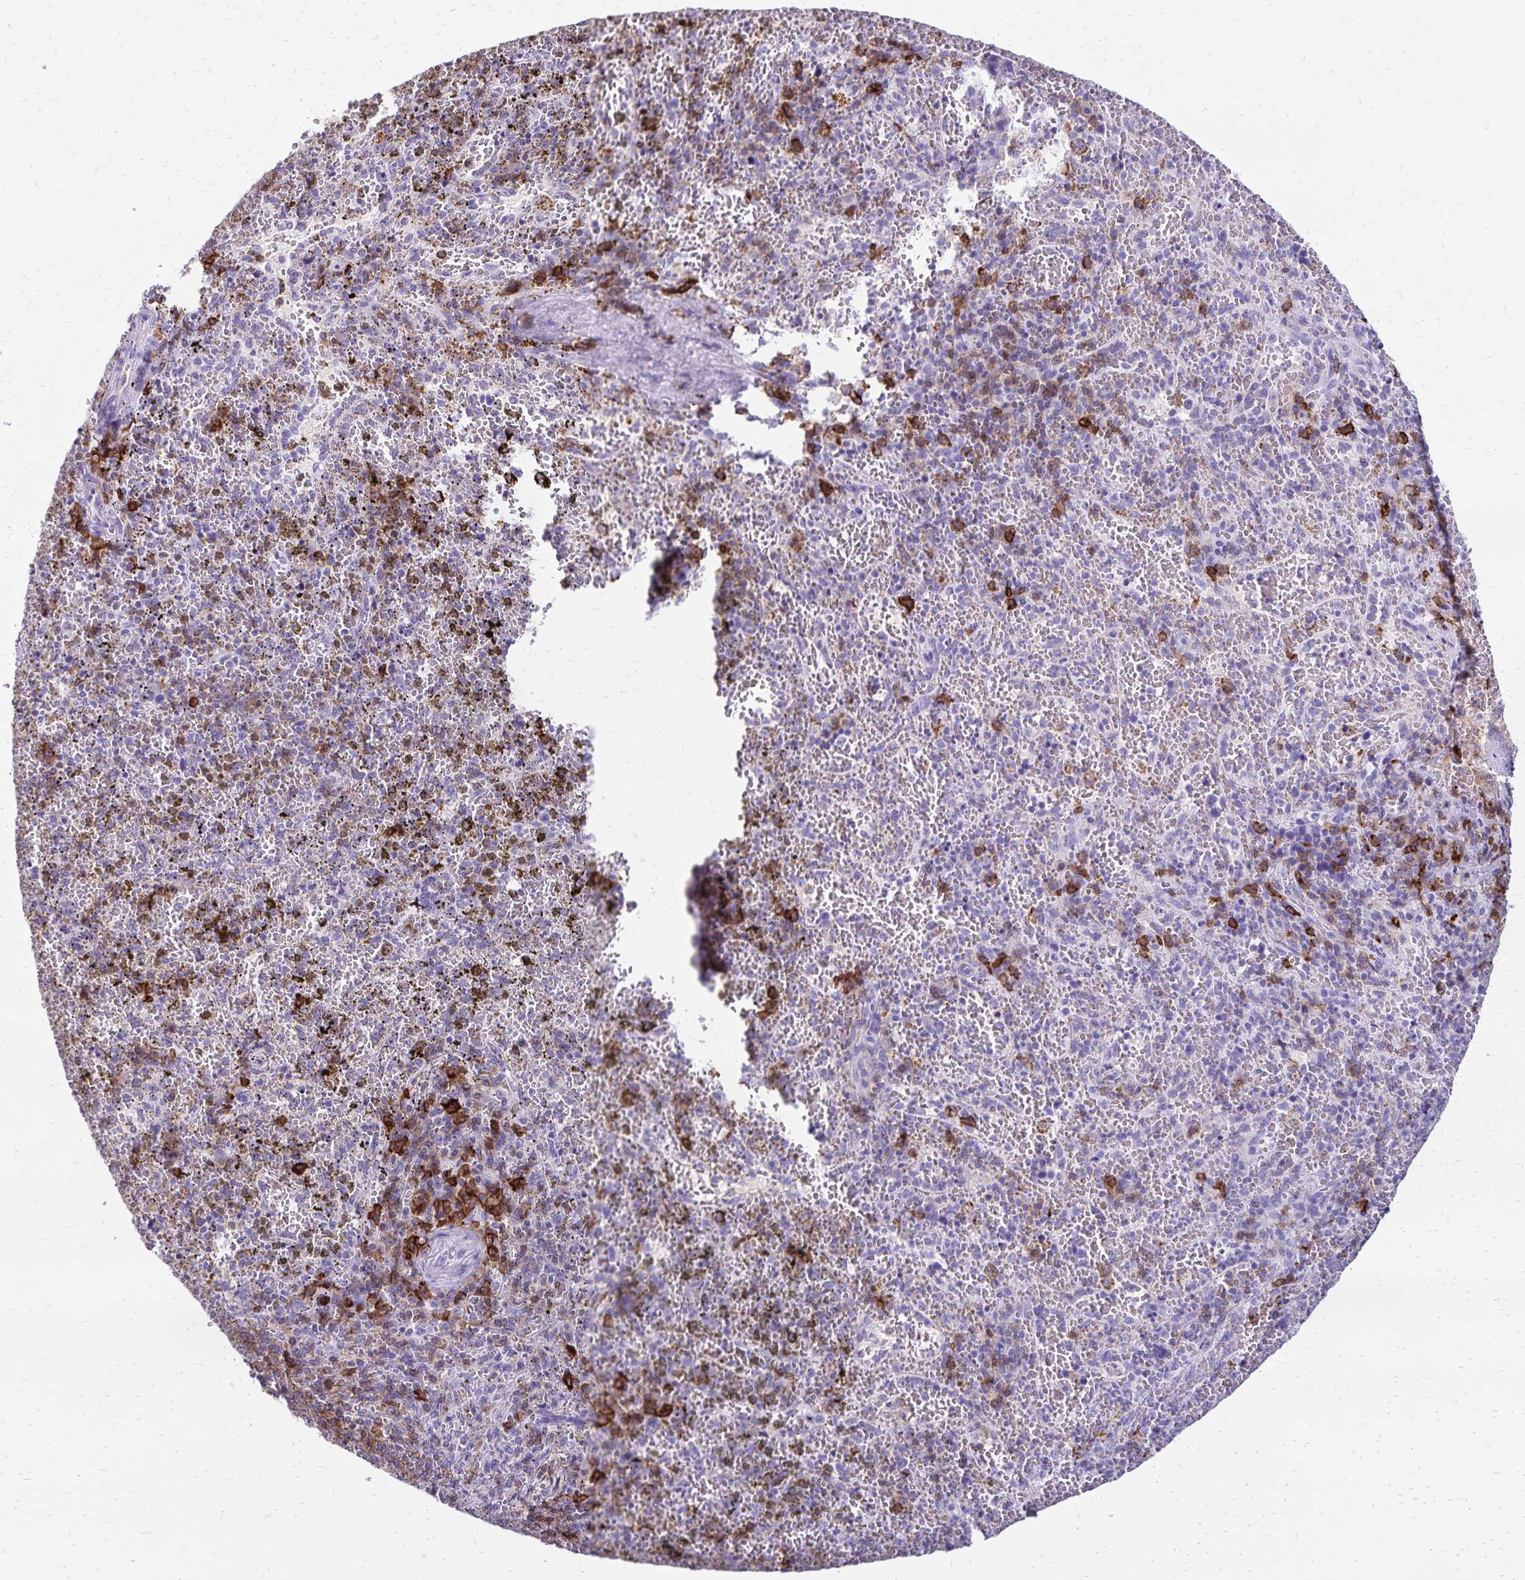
{"staining": {"intensity": "strong", "quantity": "<25%", "location": "cytoplasmic/membranous"}, "tissue": "spleen", "cell_type": "Cells in red pulp", "image_type": "normal", "snomed": [{"axis": "morphology", "description": "Normal tissue, NOS"}, {"axis": "topography", "description": "Spleen"}], "caption": "This micrograph demonstrates benign spleen stained with IHC to label a protein in brown. The cytoplasmic/membranous of cells in red pulp show strong positivity for the protein. Nuclei are counter-stained blue.", "gene": "CD27", "patient": {"sex": "female", "age": 50}}